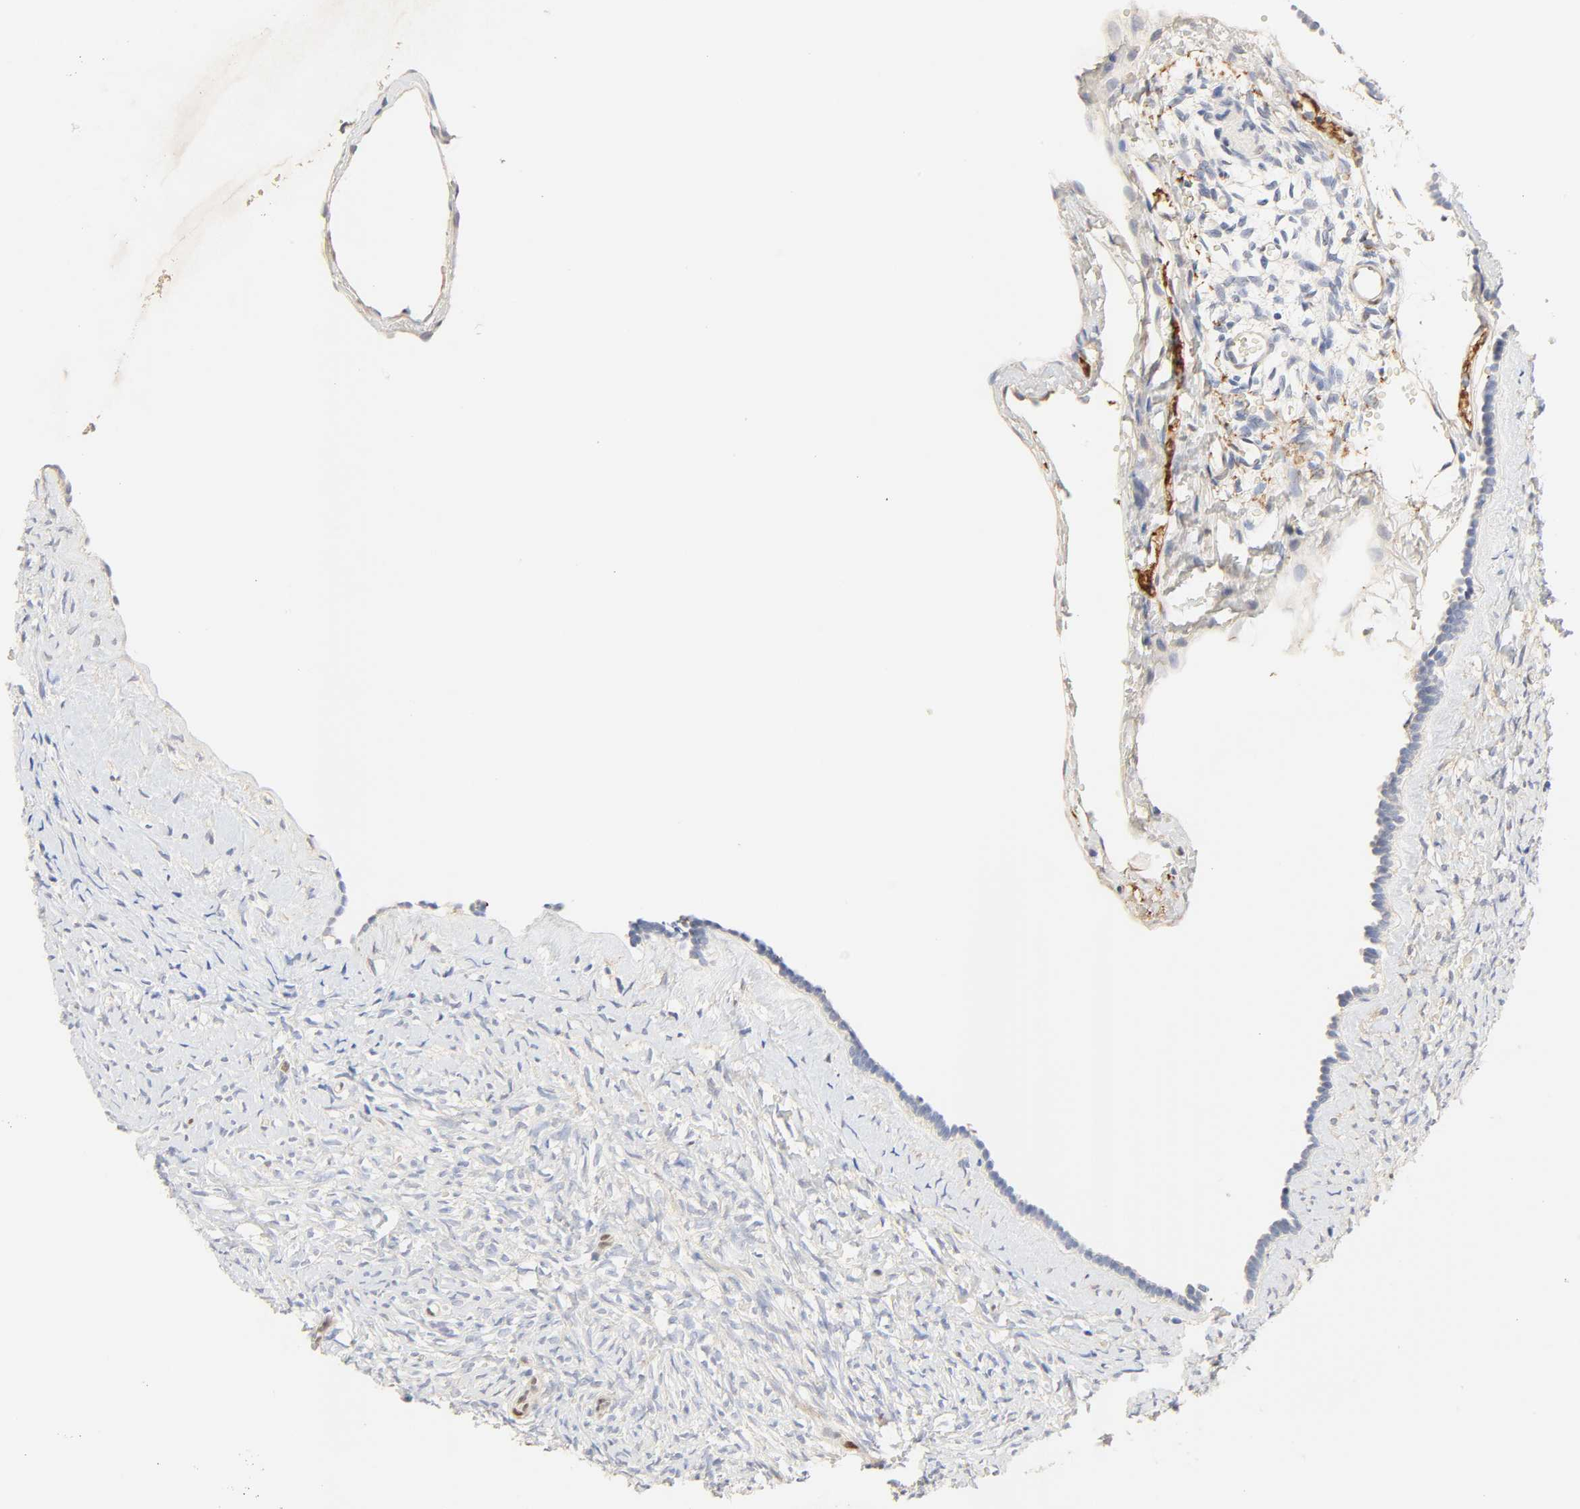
{"staining": {"intensity": "negative", "quantity": "none", "location": "none"}, "tissue": "ovary", "cell_type": "Ovarian stroma cells", "image_type": "normal", "snomed": [{"axis": "morphology", "description": "Normal tissue, NOS"}, {"axis": "topography", "description": "Ovary"}], "caption": "Immunohistochemistry (IHC) micrograph of benign human ovary stained for a protein (brown), which demonstrates no staining in ovarian stroma cells.", "gene": "BORCS8", "patient": {"sex": "female", "age": 35}}